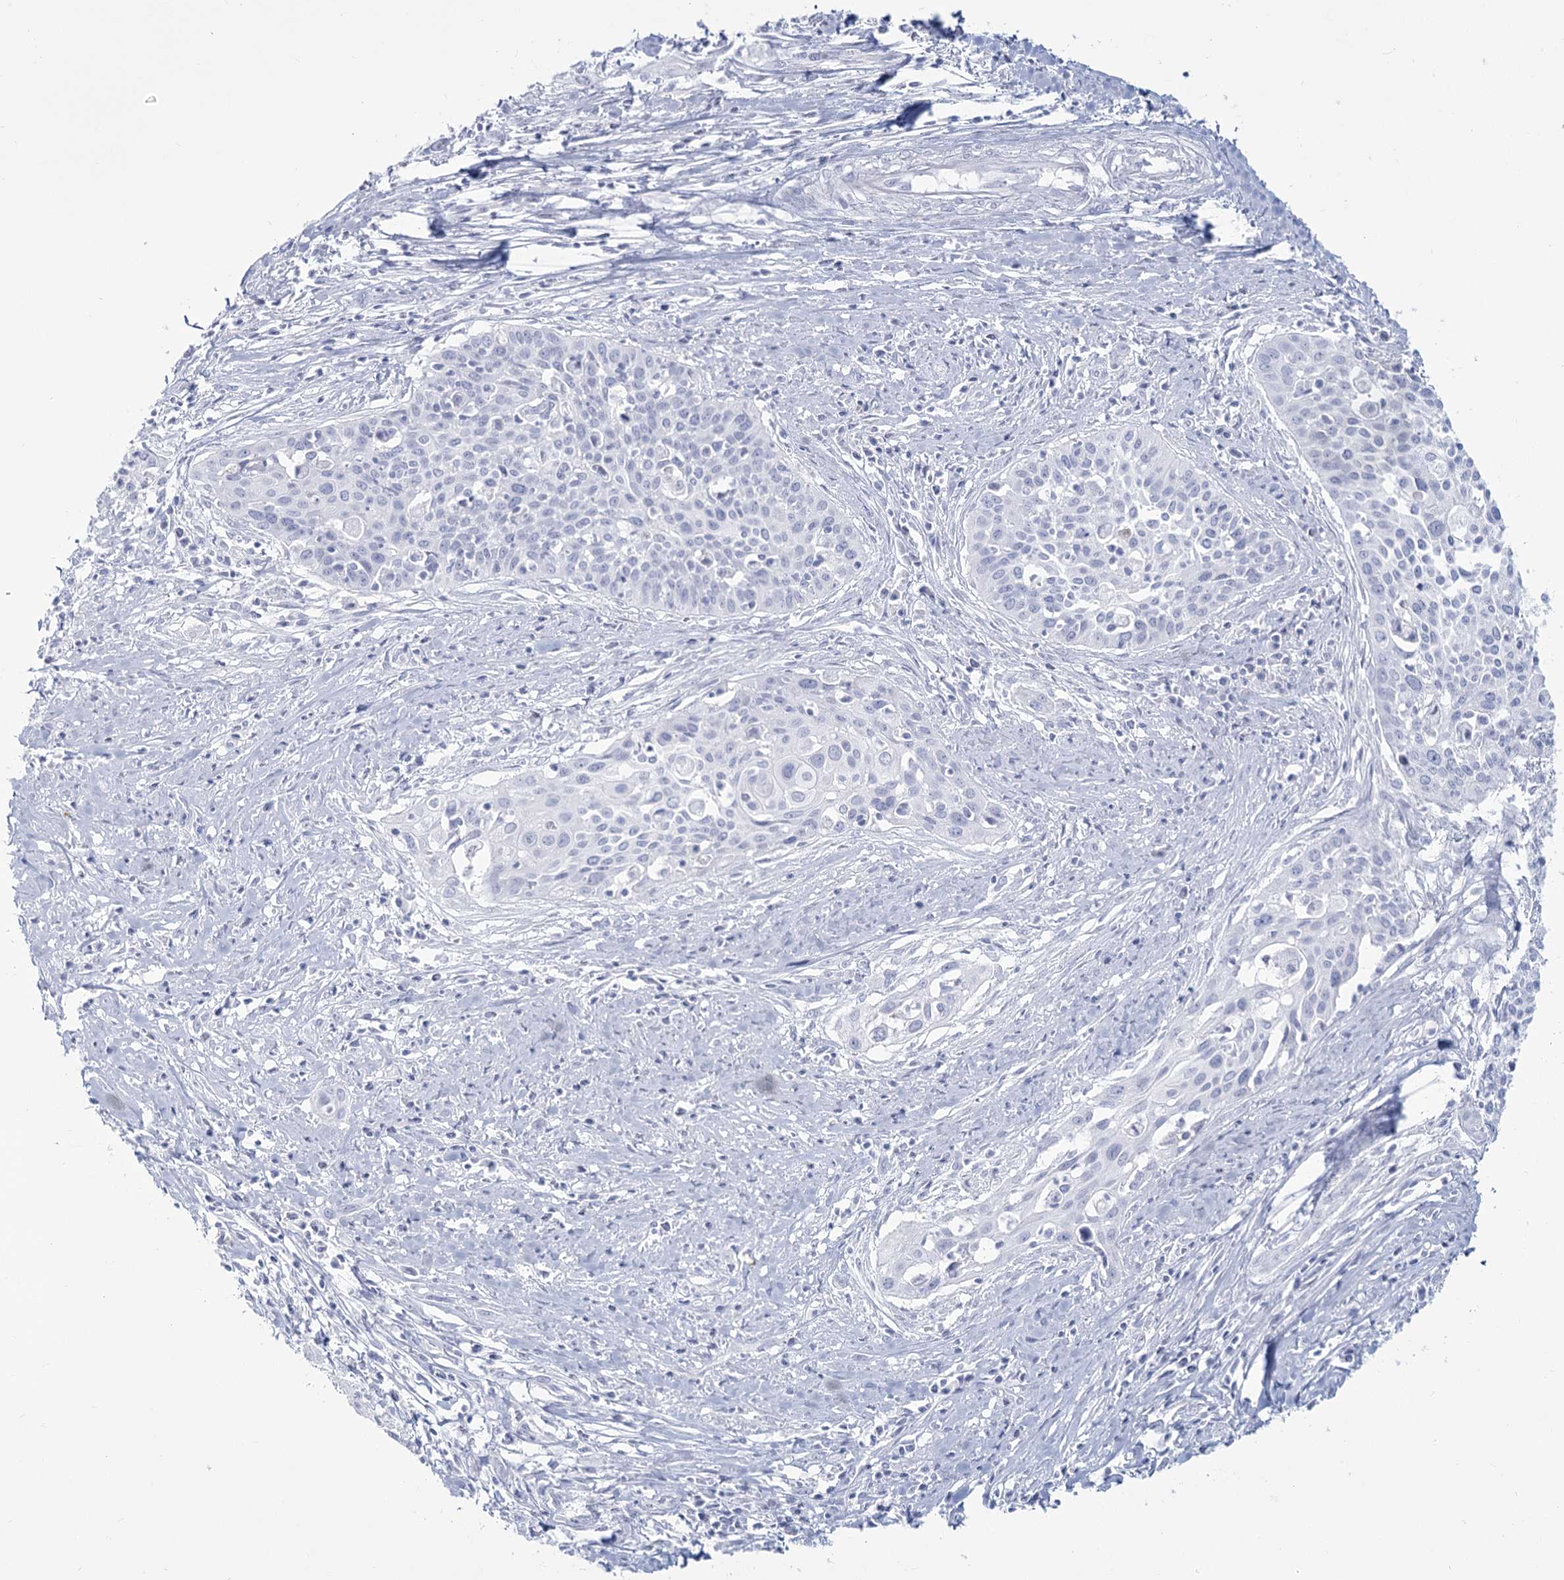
{"staining": {"intensity": "negative", "quantity": "none", "location": "none"}, "tissue": "cervical cancer", "cell_type": "Tumor cells", "image_type": "cancer", "snomed": [{"axis": "morphology", "description": "Squamous cell carcinoma, NOS"}, {"axis": "topography", "description": "Cervix"}], "caption": "Cervical squamous cell carcinoma was stained to show a protein in brown. There is no significant staining in tumor cells.", "gene": "SLC6A19", "patient": {"sex": "female", "age": 34}}